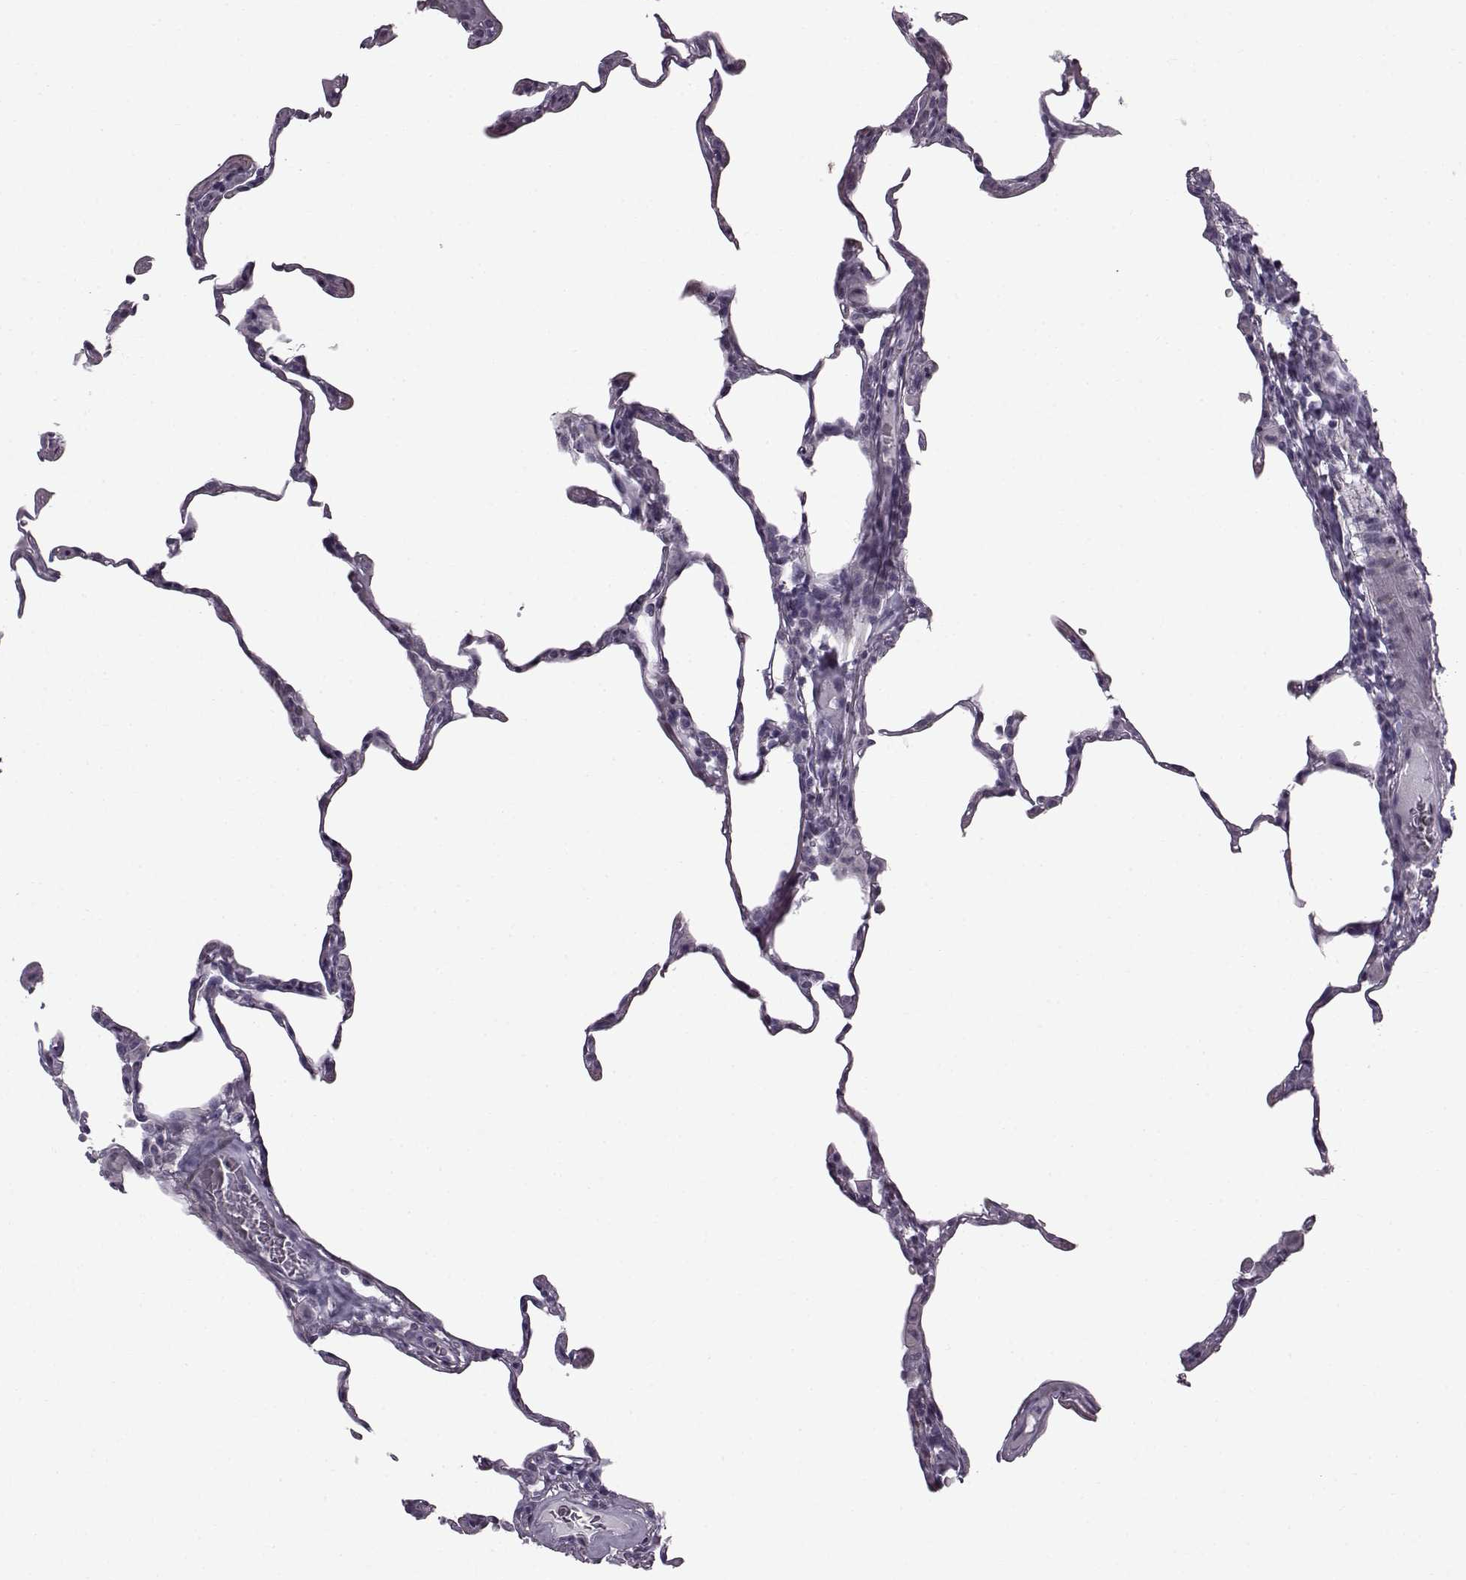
{"staining": {"intensity": "negative", "quantity": "none", "location": "none"}, "tissue": "lung", "cell_type": "Alveolar cells", "image_type": "normal", "snomed": [{"axis": "morphology", "description": "Normal tissue, NOS"}, {"axis": "topography", "description": "Lung"}], "caption": "This is an IHC image of benign human lung. There is no expression in alveolar cells.", "gene": "SLC28A2", "patient": {"sex": "female", "age": 57}}